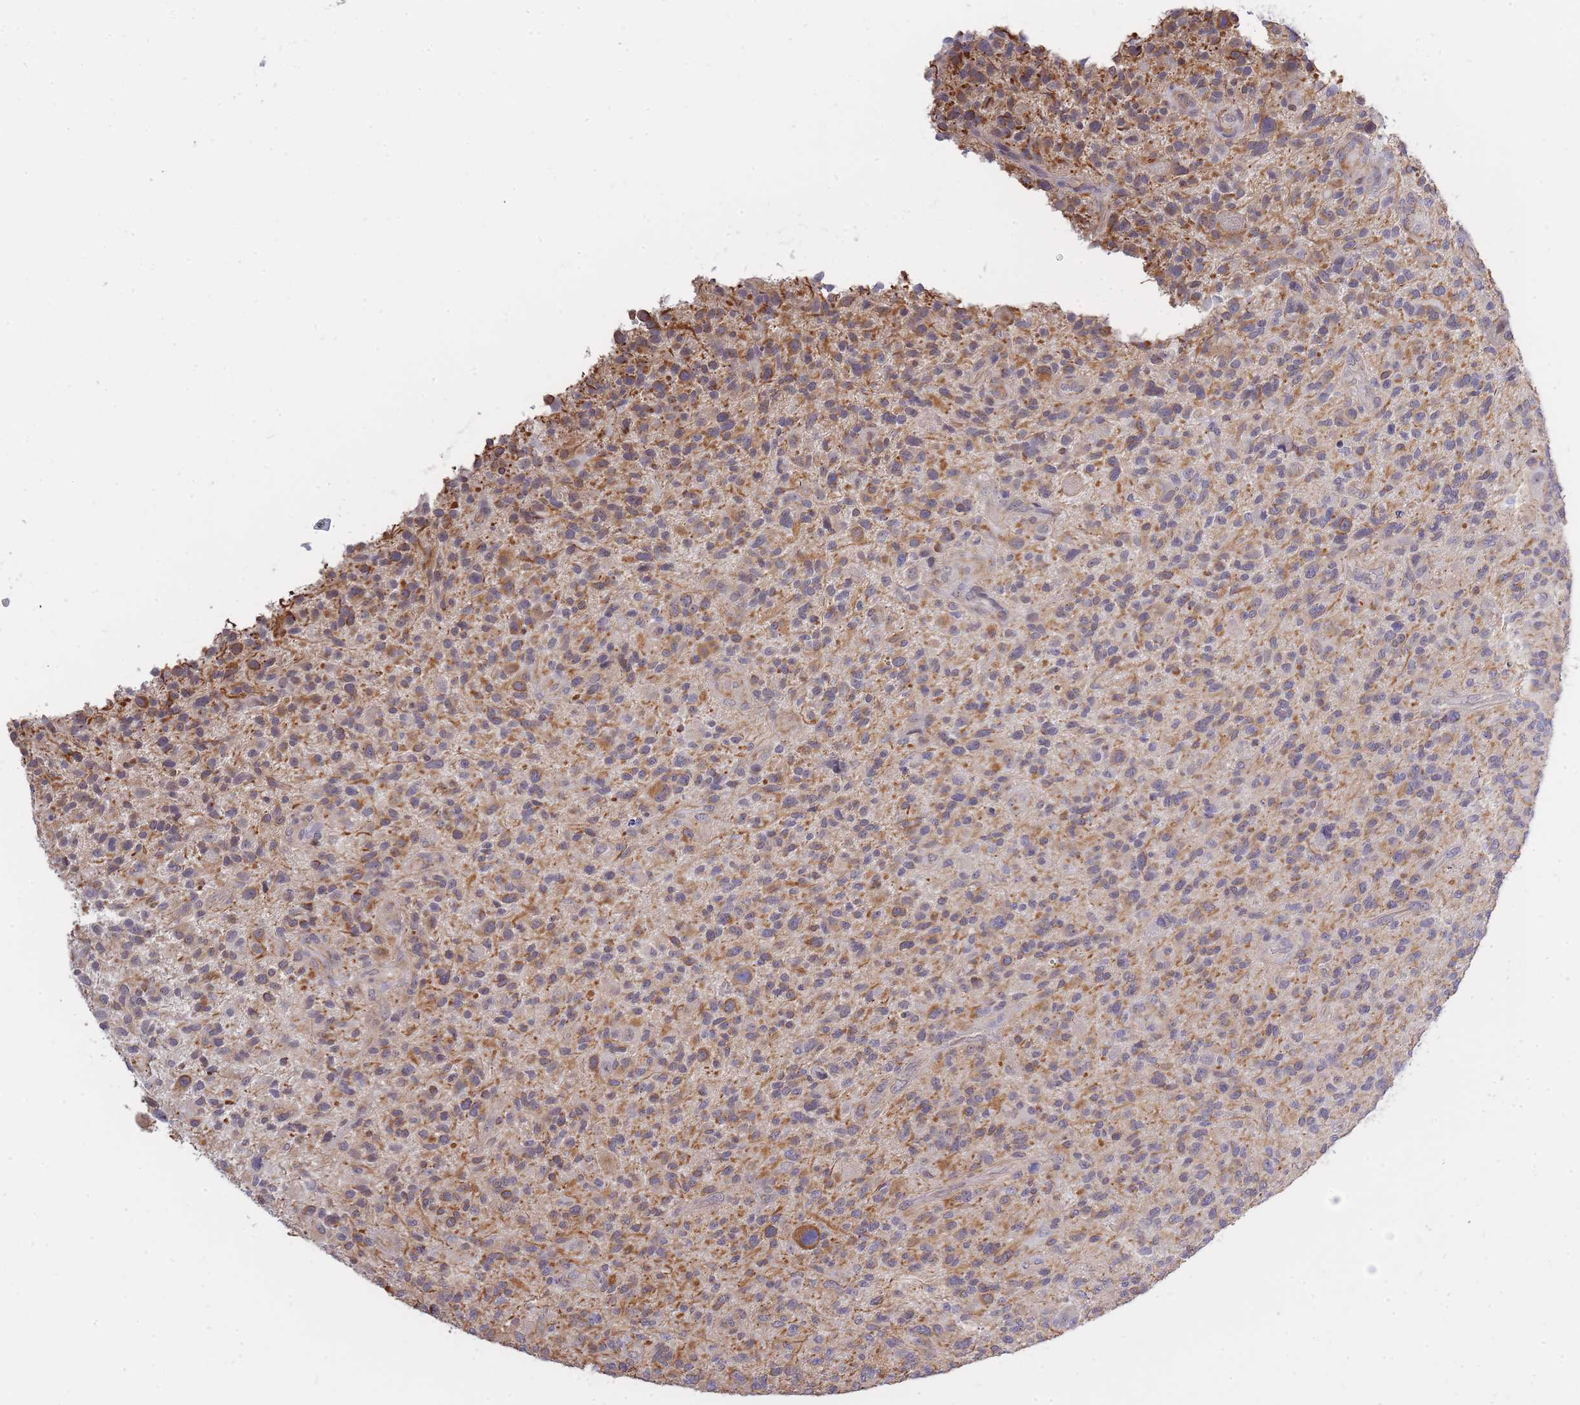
{"staining": {"intensity": "moderate", "quantity": "<25%", "location": "cytoplasmic/membranous"}, "tissue": "glioma", "cell_type": "Tumor cells", "image_type": "cancer", "snomed": [{"axis": "morphology", "description": "Glioma, malignant, High grade"}, {"axis": "topography", "description": "Brain"}], "caption": "This histopathology image reveals immunohistochemistry (IHC) staining of glioma, with low moderate cytoplasmic/membranous positivity in about <25% of tumor cells.", "gene": "C19orf25", "patient": {"sex": "male", "age": 47}}